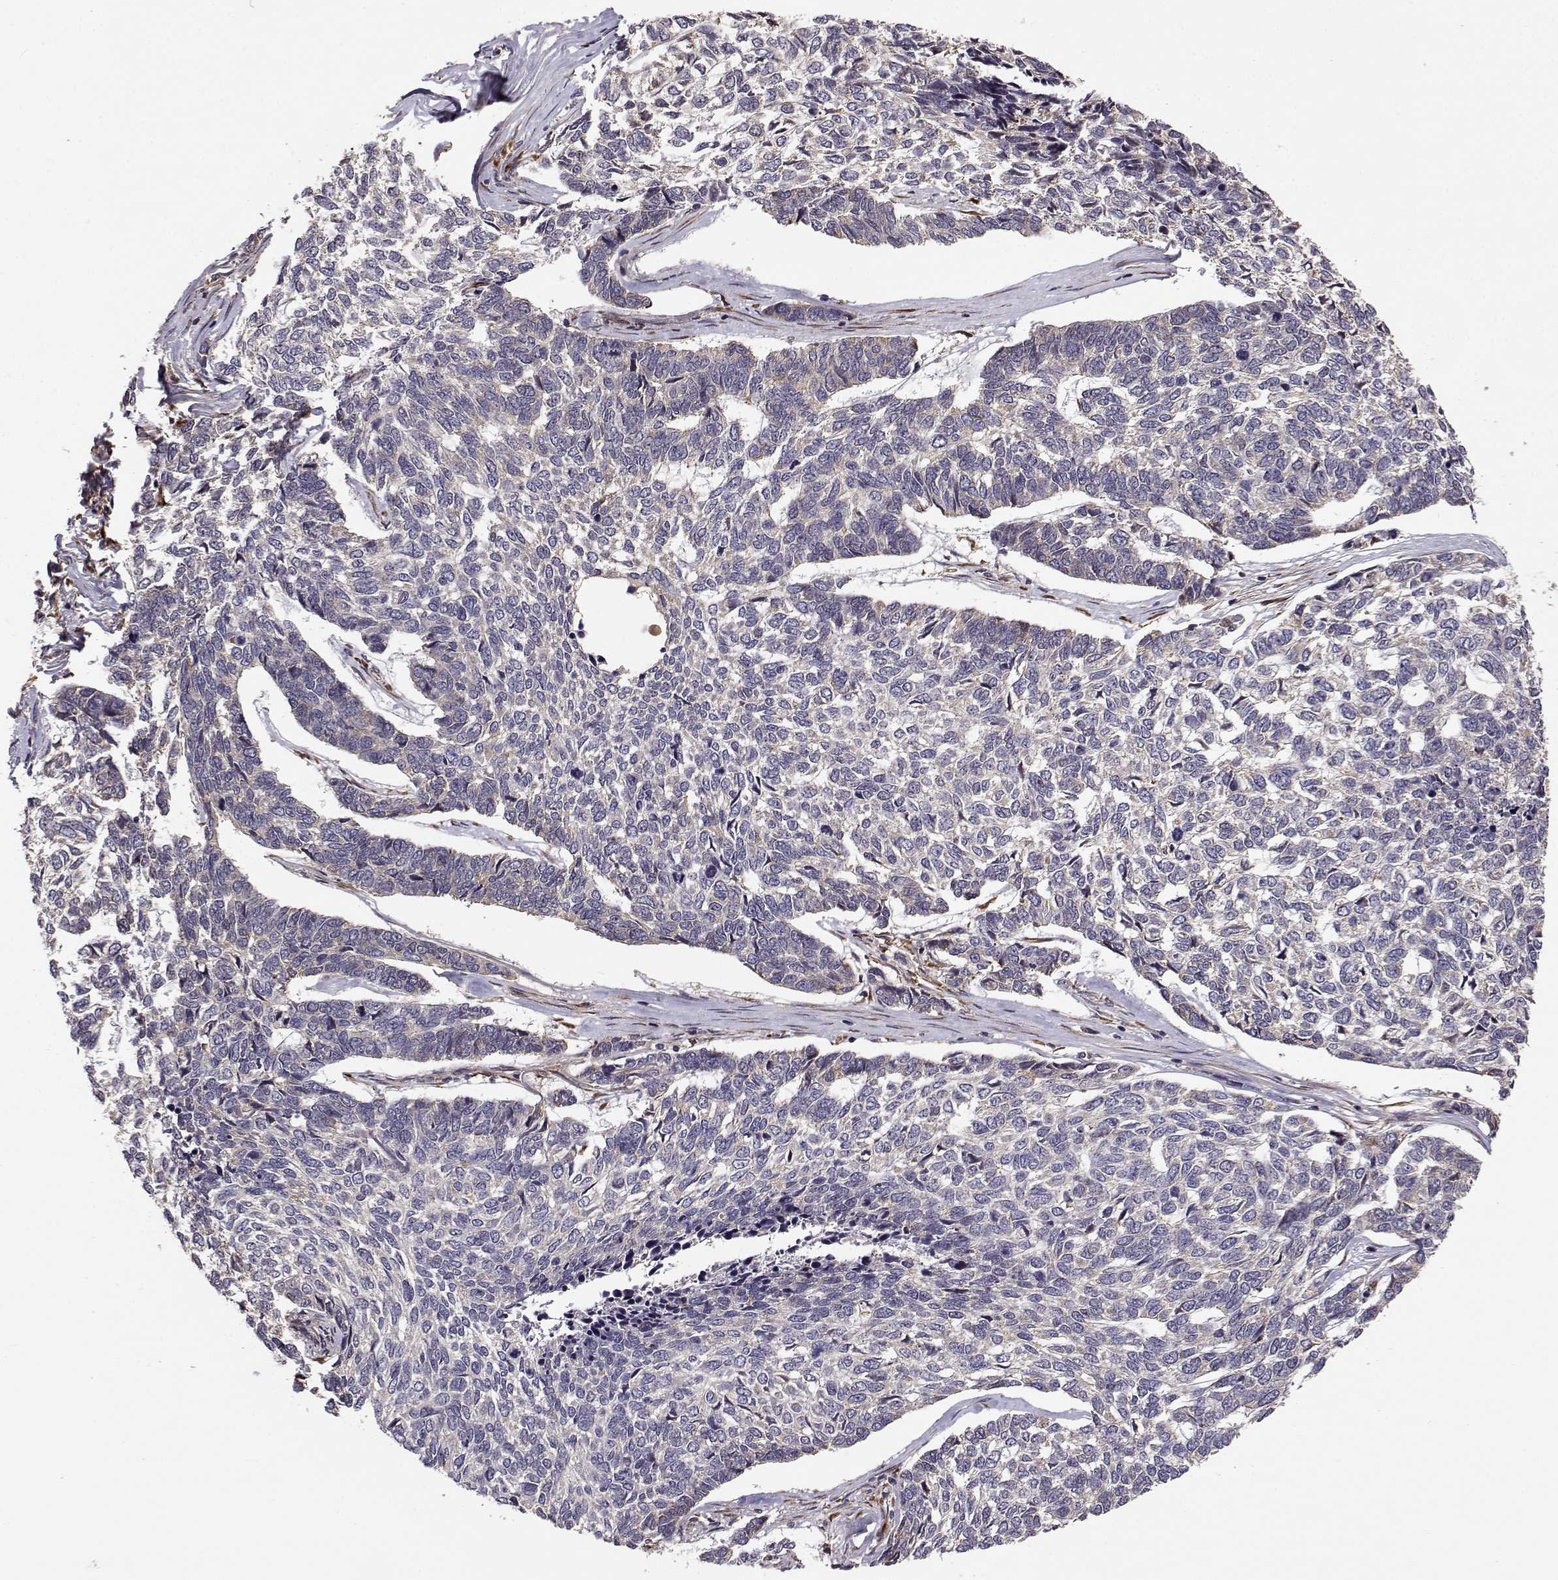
{"staining": {"intensity": "weak", "quantity": "25%-75%", "location": "cytoplasmic/membranous"}, "tissue": "skin cancer", "cell_type": "Tumor cells", "image_type": "cancer", "snomed": [{"axis": "morphology", "description": "Basal cell carcinoma"}, {"axis": "topography", "description": "Skin"}], "caption": "Weak cytoplasmic/membranous expression is seen in approximately 25%-75% of tumor cells in skin basal cell carcinoma.", "gene": "RPL31", "patient": {"sex": "female", "age": 65}}